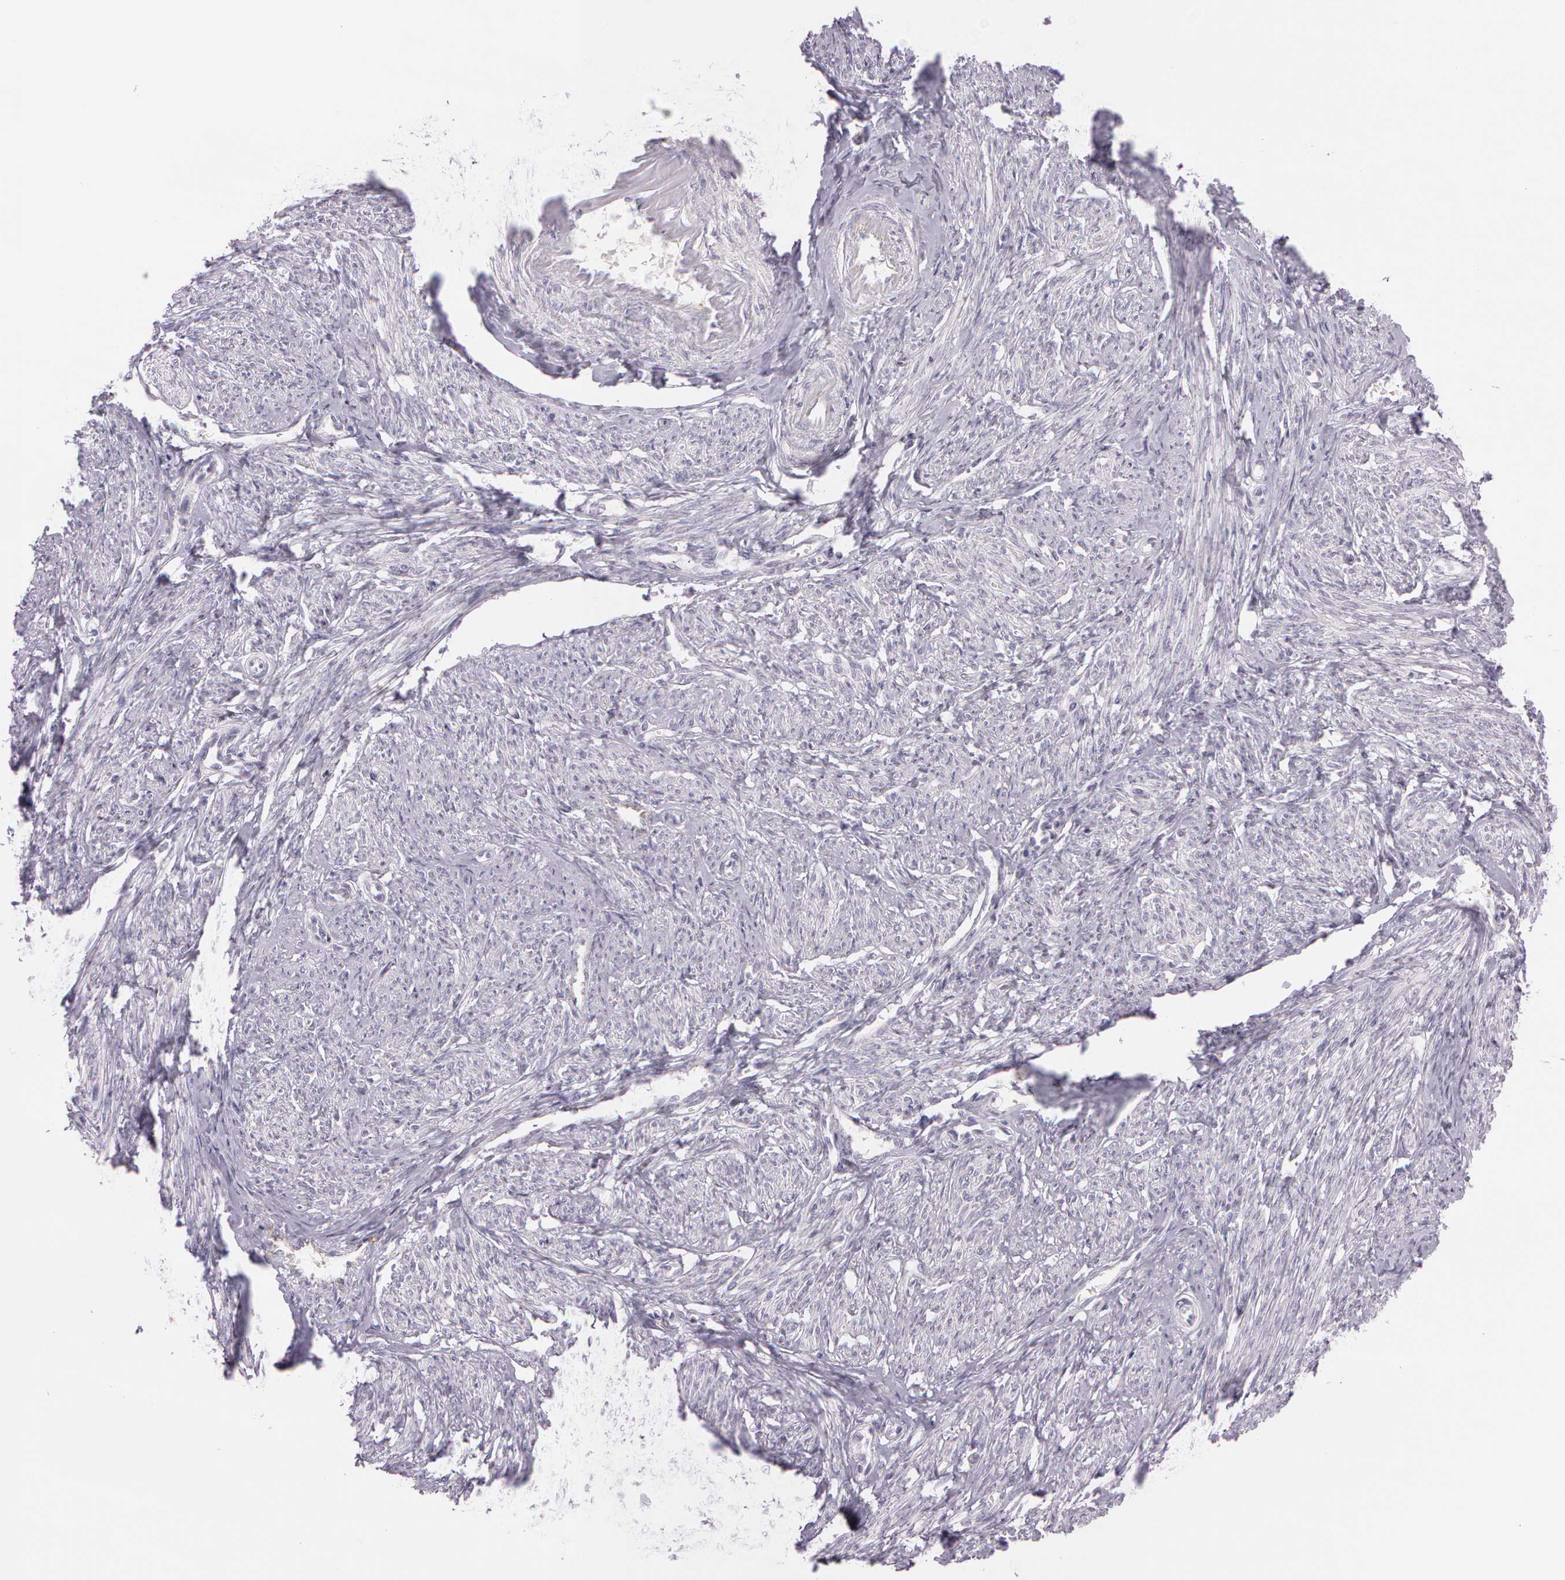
{"staining": {"intensity": "negative", "quantity": "none", "location": "none"}, "tissue": "smooth muscle", "cell_type": "Smooth muscle cells", "image_type": "normal", "snomed": [{"axis": "morphology", "description": "Normal tissue, NOS"}, {"axis": "topography", "description": "Smooth muscle"}, {"axis": "topography", "description": "Cervix"}], "caption": "Immunohistochemistry (IHC) micrograph of normal human smooth muscle stained for a protein (brown), which shows no staining in smooth muscle cells. (DAB immunohistochemistry (IHC), high magnification).", "gene": "OTC", "patient": {"sex": "female", "age": 70}}